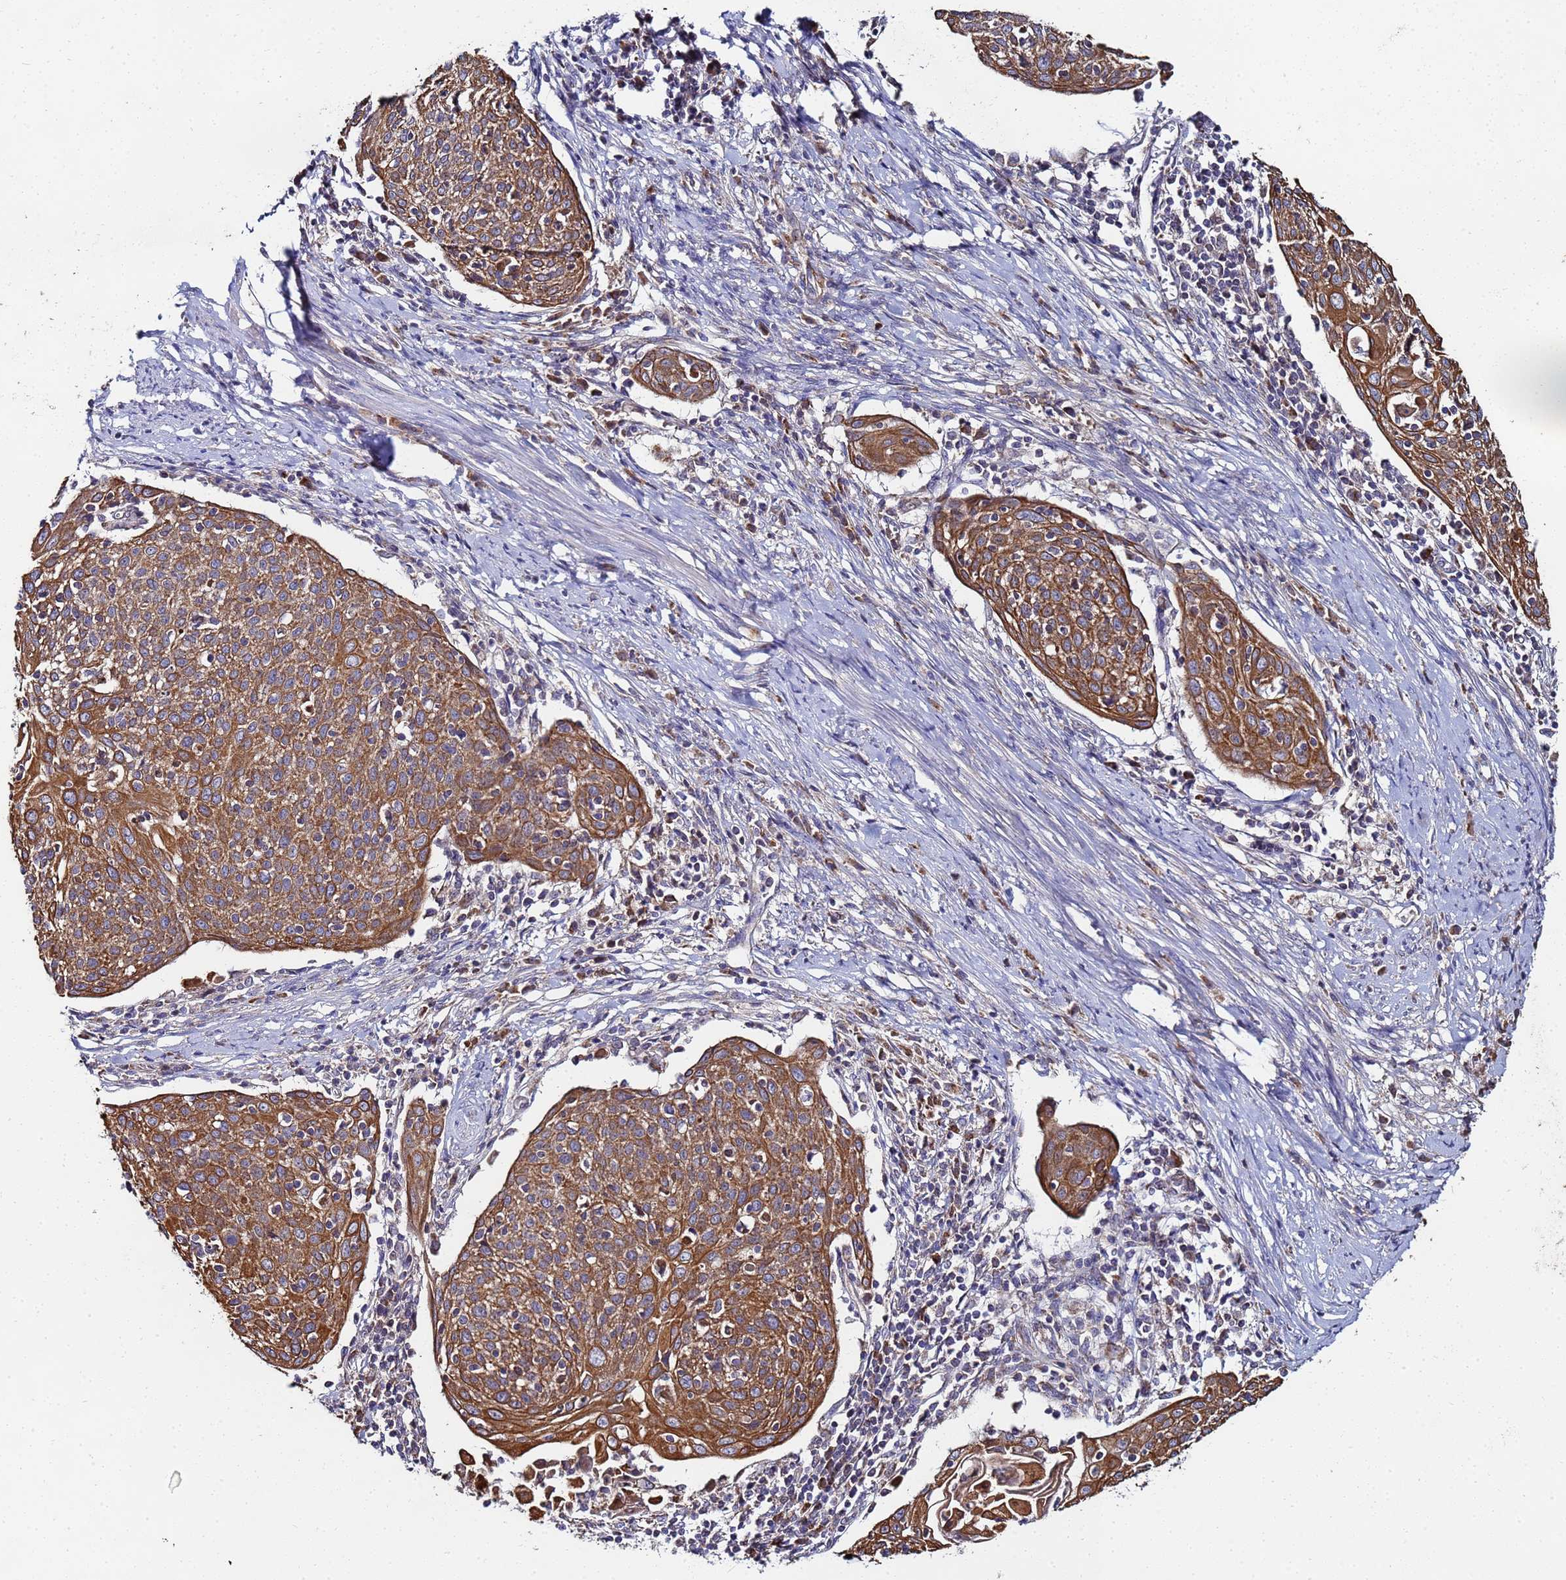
{"staining": {"intensity": "moderate", "quantity": ">75%", "location": "cytoplasmic/membranous"}, "tissue": "cervical cancer", "cell_type": "Tumor cells", "image_type": "cancer", "snomed": [{"axis": "morphology", "description": "Squamous cell carcinoma, NOS"}, {"axis": "topography", "description": "Cervix"}], "caption": "The immunohistochemical stain highlights moderate cytoplasmic/membranous positivity in tumor cells of cervical cancer (squamous cell carcinoma) tissue. Nuclei are stained in blue.", "gene": "C5orf34", "patient": {"sex": "female", "age": 67}}